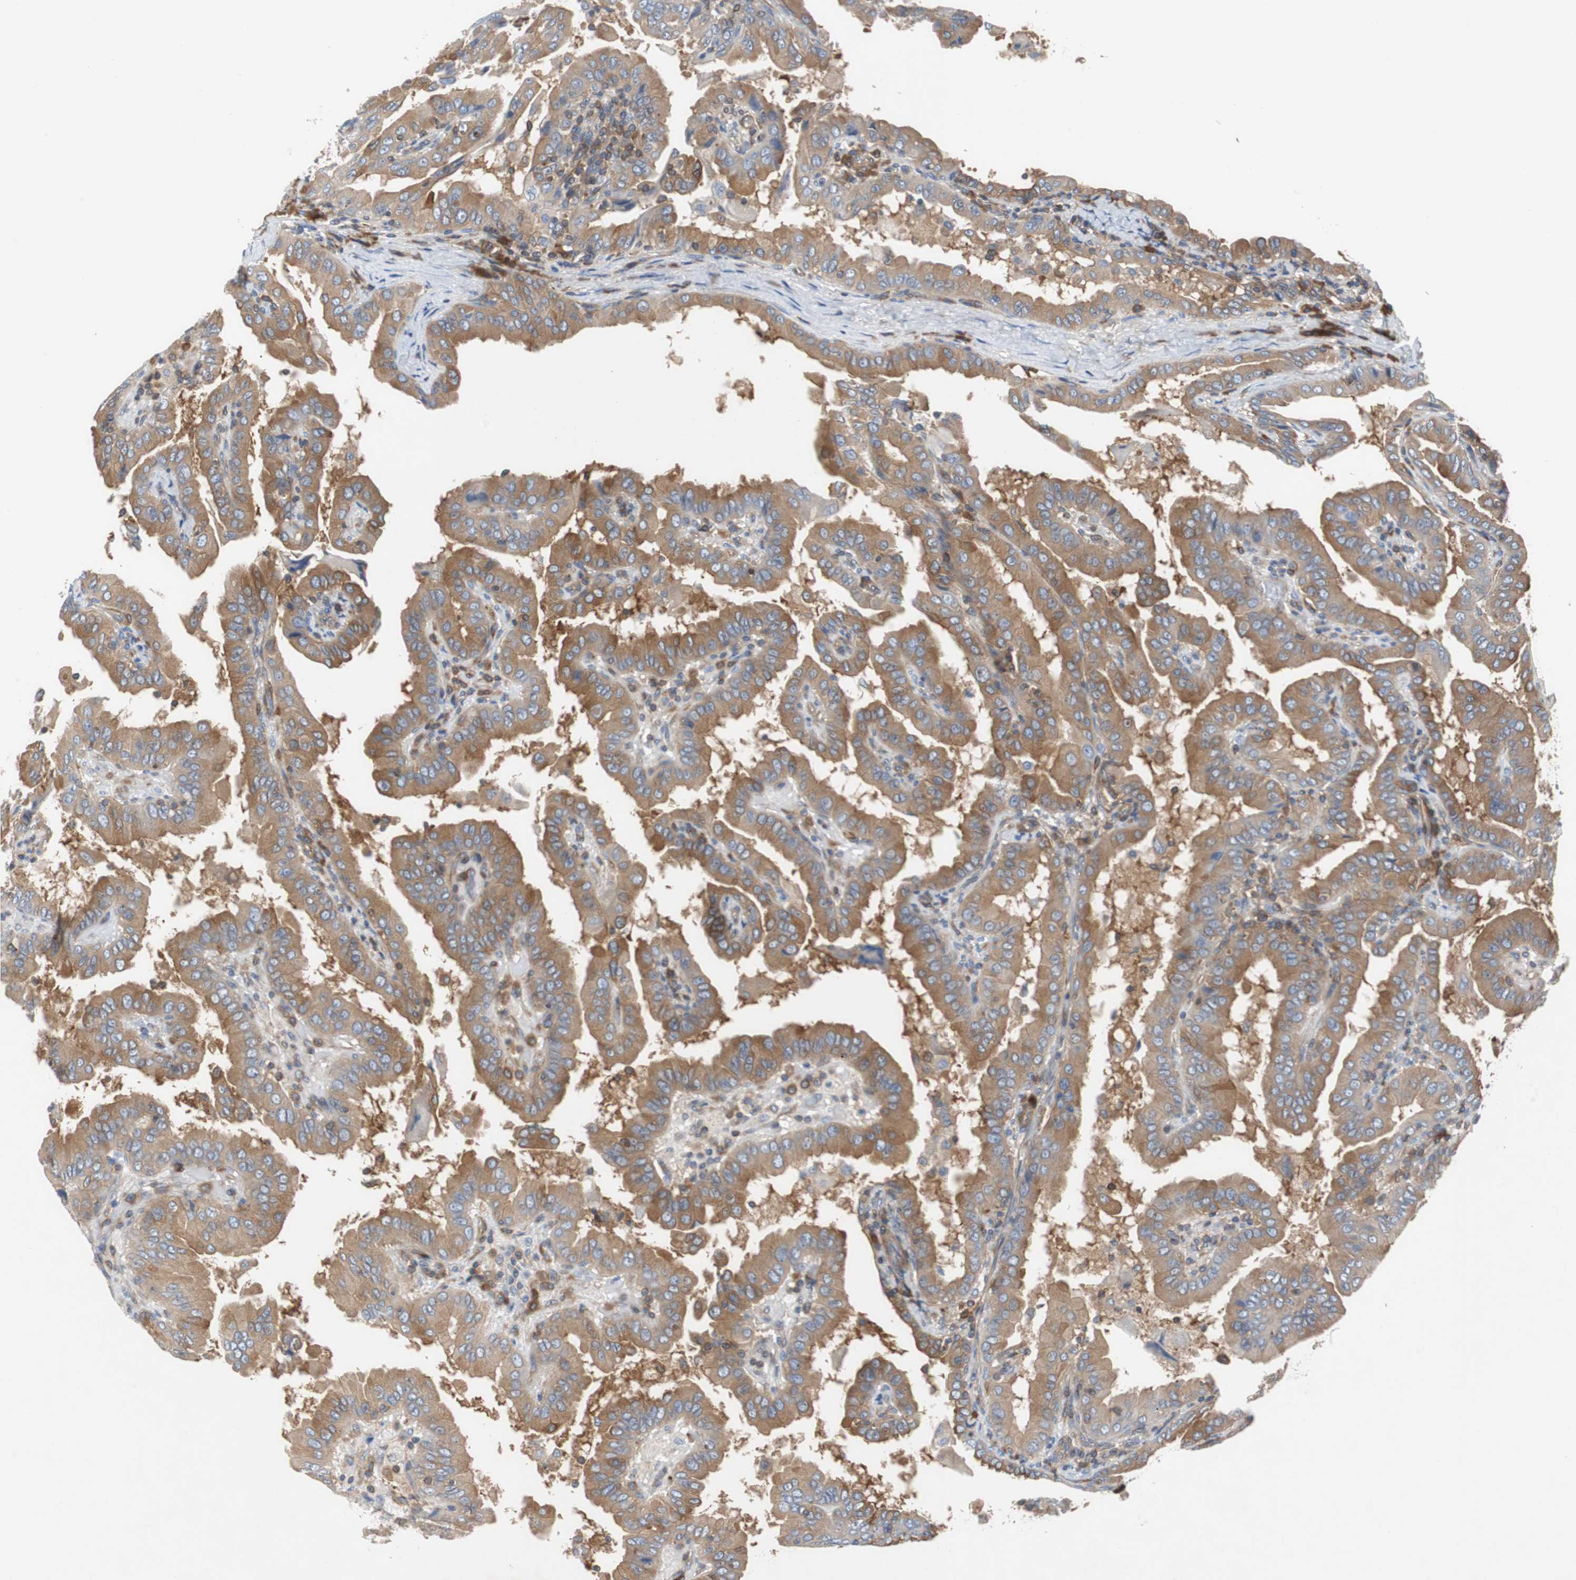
{"staining": {"intensity": "moderate", "quantity": ">75%", "location": "cytoplasmic/membranous"}, "tissue": "thyroid cancer", "cell_type": "Tumor cells", "image_type": "cancer", "snomed": [{"axis": "morphology", "description": "Papillary adenocarcinoma, NOS"}, {"axis": "topography", "description": "Thyroid gland"}], "caption": "Tumor cells display moderate cytoplasmic/membranous expression in approximately >75% of cells in papillary adenocarcinoma (thyroid). The staining is performed using DAB brown chromogen to label protein expression. The nuclei are counter-stained blue using hematoxylin.", "gene": "GYS1", "patient": {"sex": "male", "age": 33}}